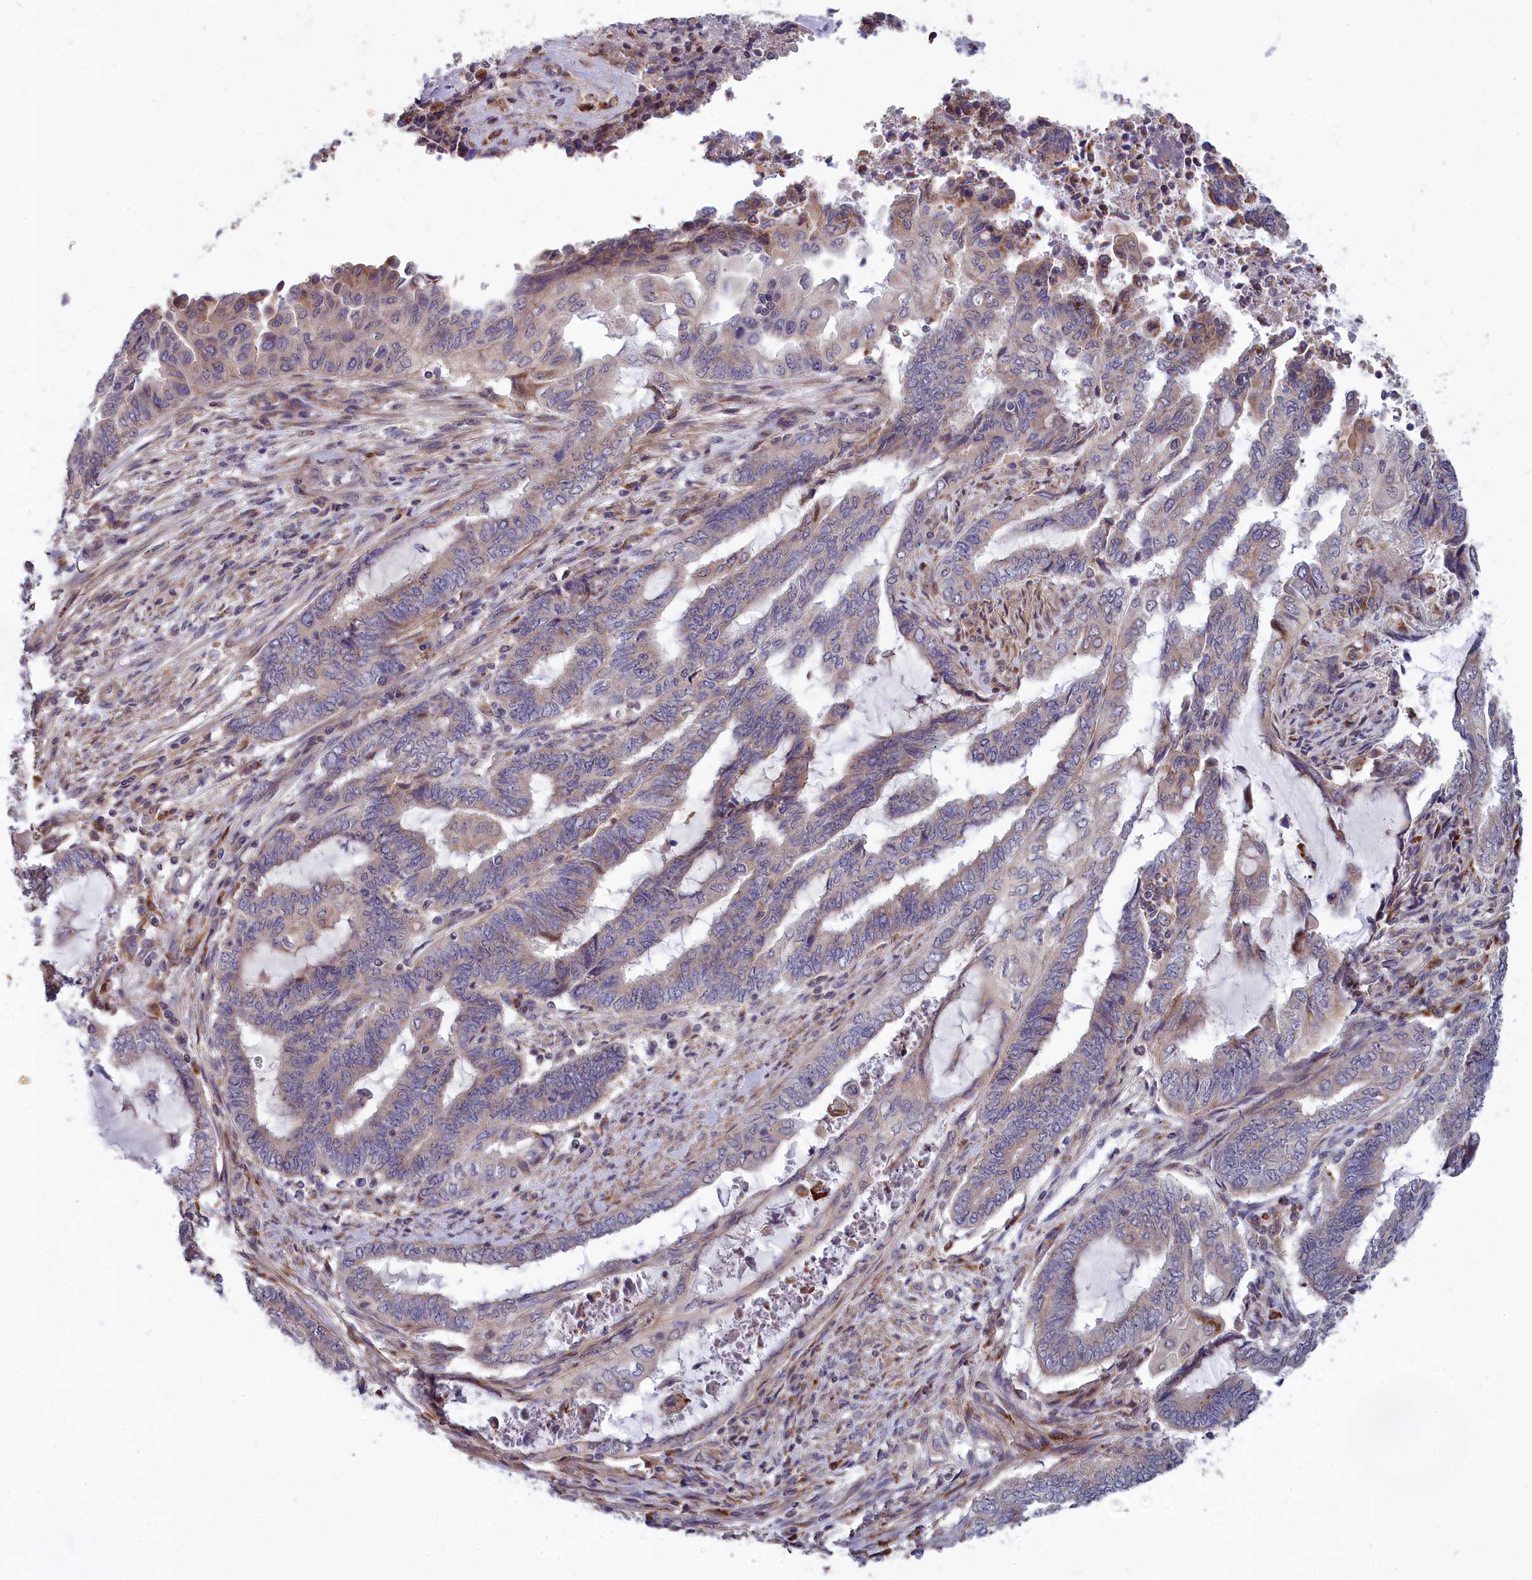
{"staining": {"intensity": "weak", "quantity": "<25%", "location": "cytoplasmic/membranous"}, "tissue": "endometrial cancer", "cell_type": "Tumor cells", "image_type": "cancer", "snomed": [{"axis": "morphology", "description": "Adenocarcinoma, NOS"}, {"axis": "topography", "description": "Uterus"}, {"axis": "topography", "description": "Endometrium"}], "caption": "The immunohistochemistry photomicrograph has no significant expression in tumor cells of endometrial cancer (adenocarcinoma) tissue.", "gene": "BLTP2", "patient": {"sex": "female", "age": 70}}